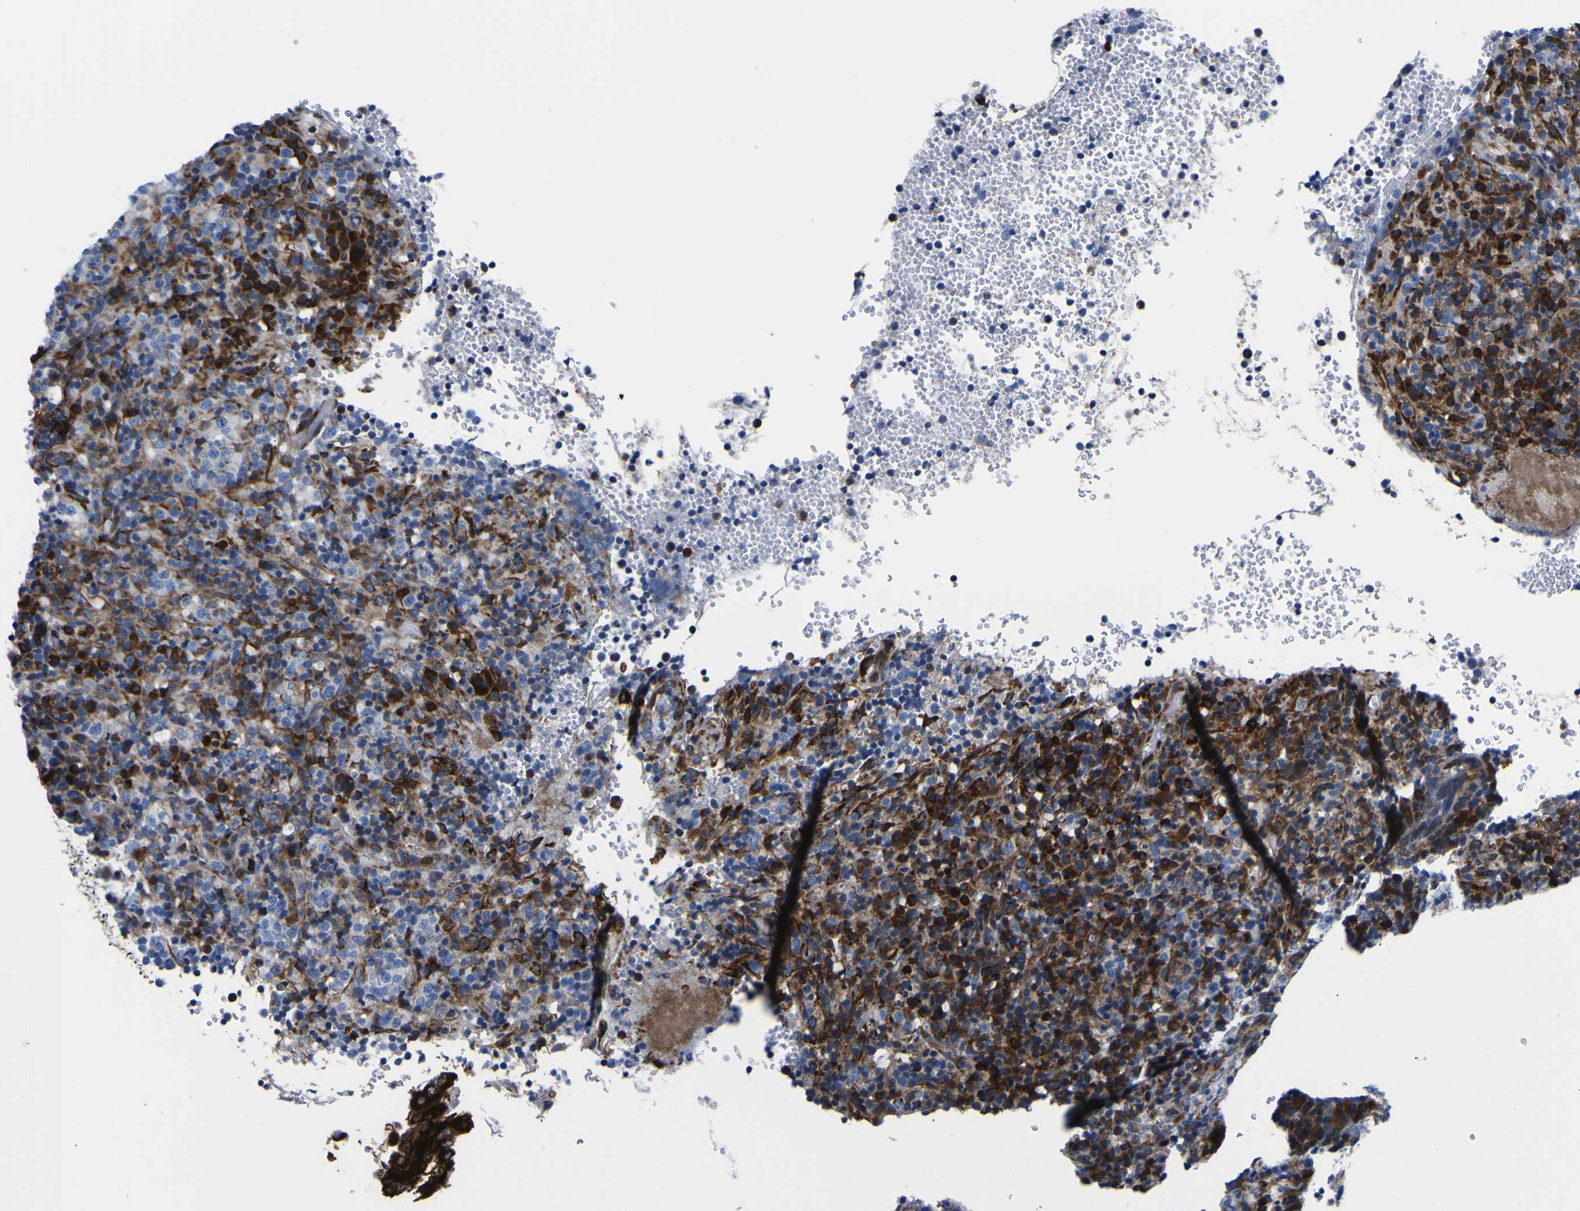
{"staining": {"intensity": "strong", "quantity": "25%-75%", "location": "cytoplasmic/membranous"}, "tissue": "lymphoma", "cell_type": "Tumor cells", "image_type": "cancer", "snomed": [{"axis": "morphology", "description": "Malignant lymphoma, non-Hodgkin's type, High grade"}, {"axis": "topography", "description": "Lymph node"}], "caption": "Strong cytoplasmic/membranous expression is present in about 25%-75% of tumor cells in malignant lymphoma, non-Hodgkin's type (high-grade). (brown staining indicates protein expression, while blue staining denotes nuclei).", "gene": "SCD", "patient": {"sex": "female", "age": 76}}